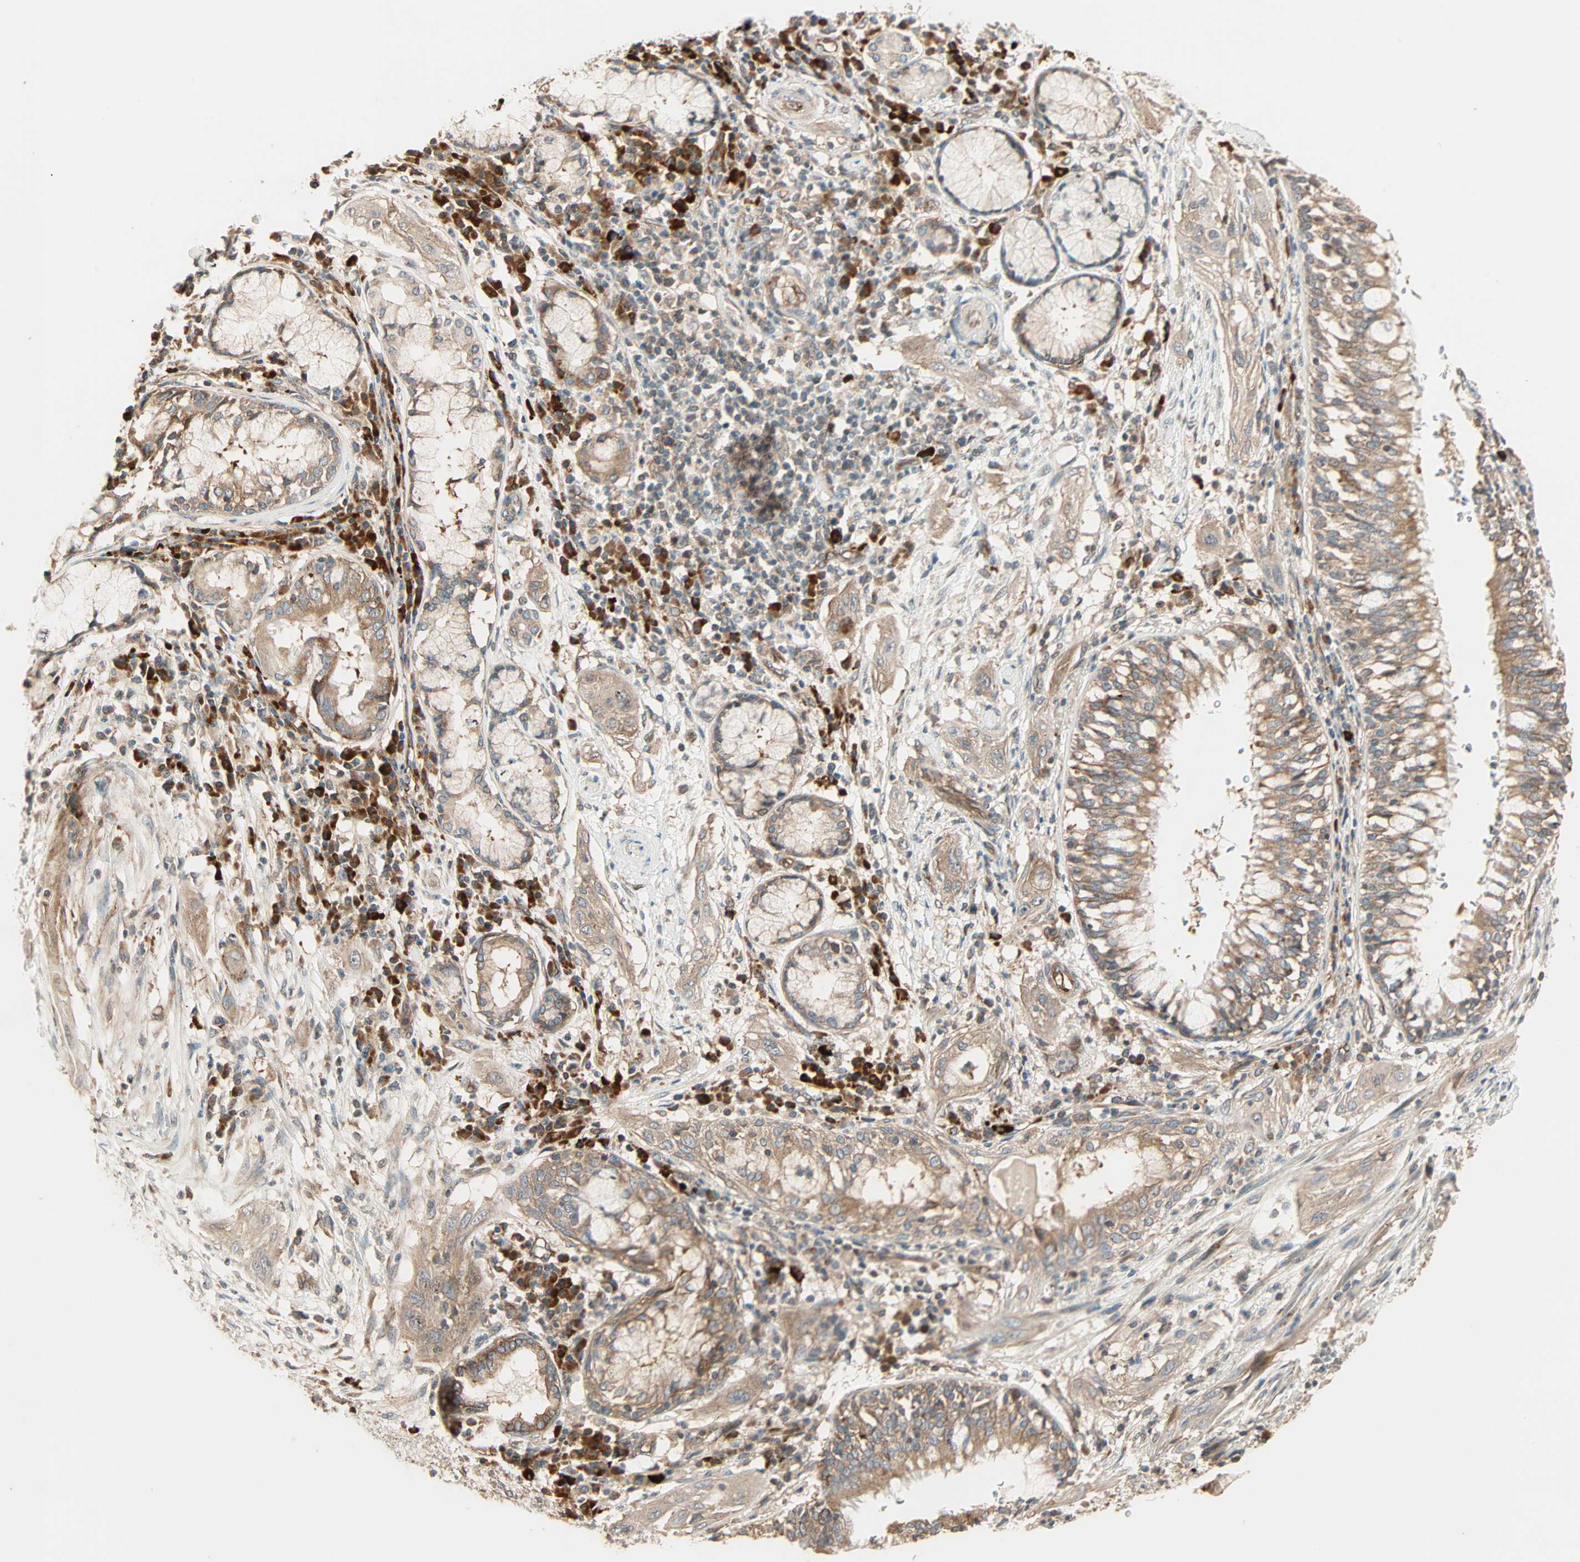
{"staining": {"intensity": "weak", "quantity": ">75%", "location": "cytoplasmic/membranous"}, "tissue": "lung cancer", "cell_type": "Tumor cells", "image_type": "cancer", "snomed": [{"axis": "morphology", "description": "Squamous cell carcinoma, NOS"}, {"axis": "topography", "description": "Lung"}], "caption": "Protein analysis of lung squamous cell carcinoma tissue displays weak cytoplasmic/membranous expression in approximately >75% of tumor cells.", "gene": "GALK1", "patient": {"sex": "female", "age": 47}}